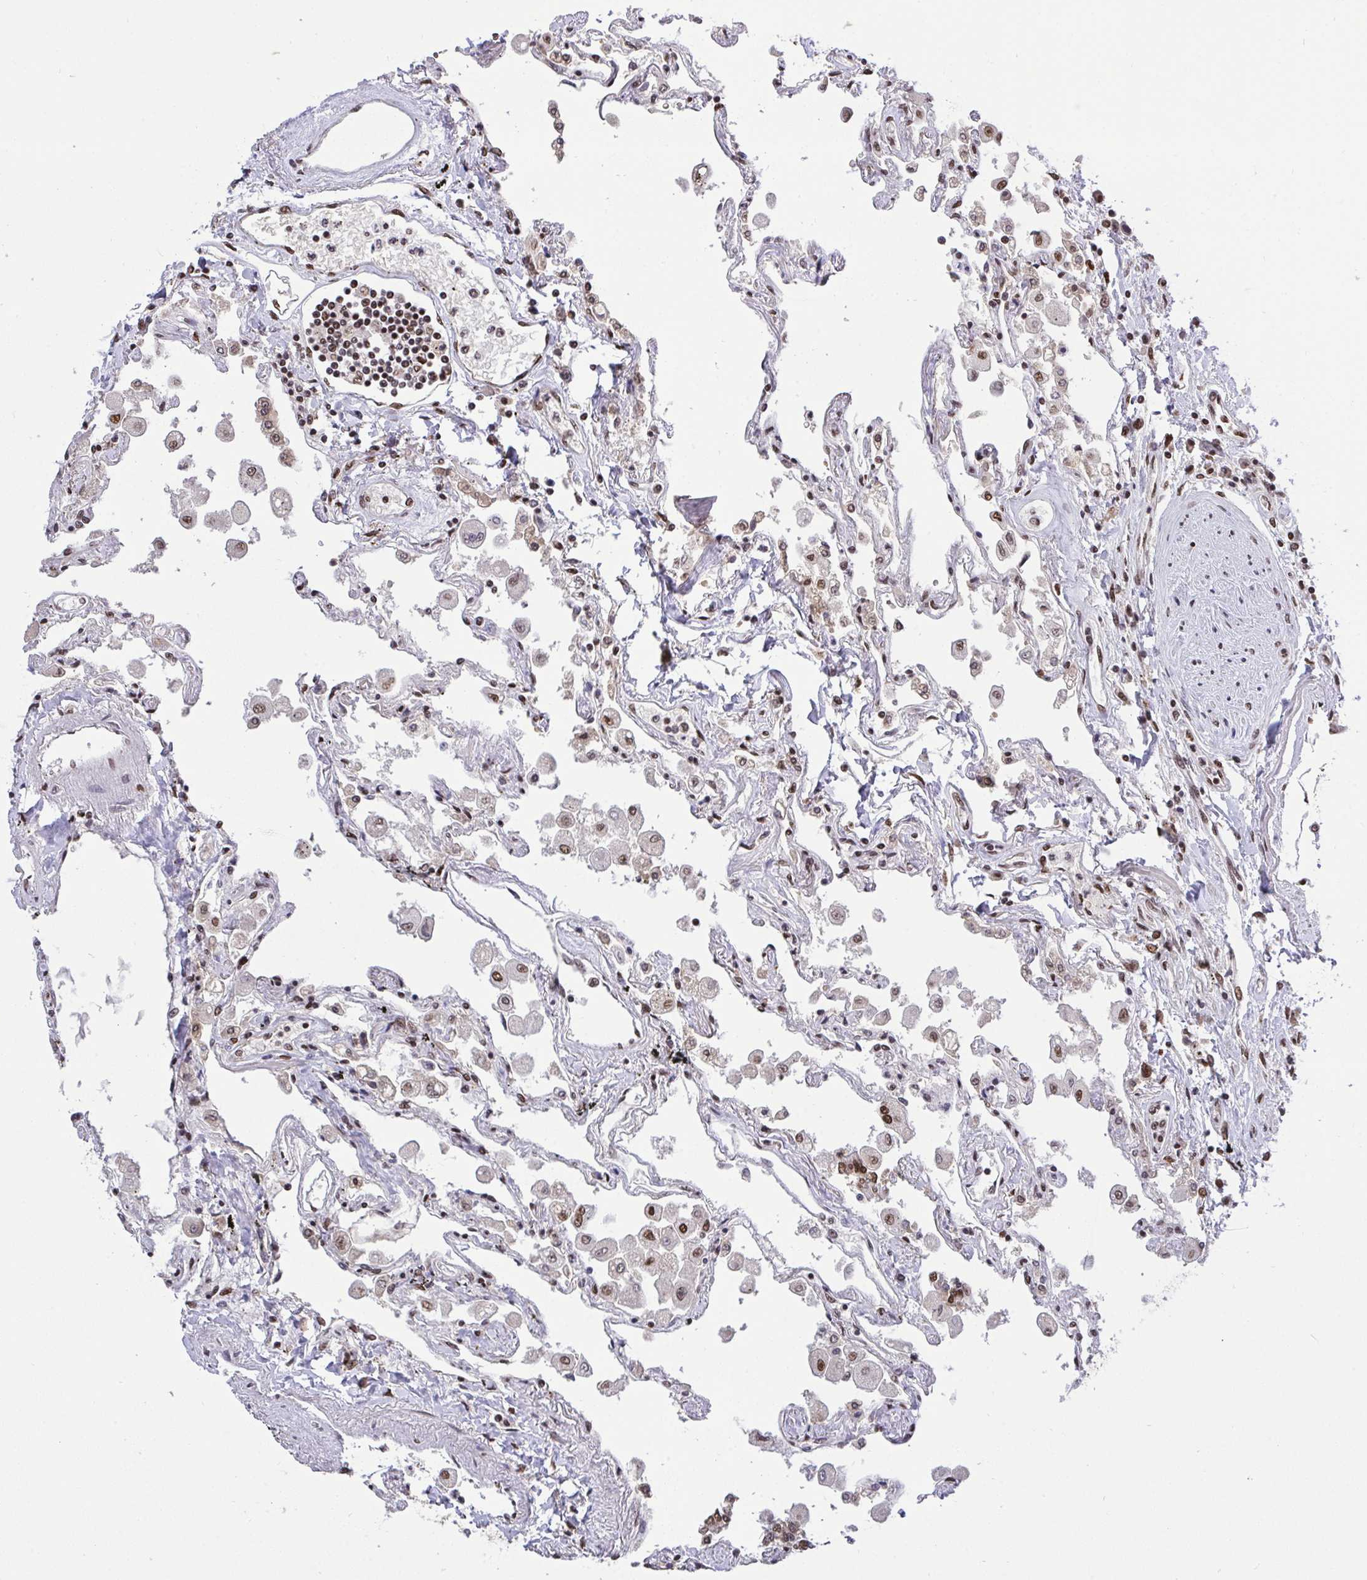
{"staining": {"intensity": "strong", "quantity": "25%-75%", "location": "nuclear"}, "tissue": "lung", "cell_type": "Alveolar cells", "image_type": "normal", "snomed": [{"axis": "morphology", "description": "Normal tissue, NOS"}, {"axis": "morphology", "description": "Adenocarcinoma, NOS"}, {"axis": "topography", "description": "Cartilage tissue"}, {"axis": "topography", "description": "Lung"}], "caption": "Strong nuclear expression for a protein is present in approximately 25%-75% of alveolar cells of benign lung using immunohistochemistry (IHC).", "gene": "ENSG00000268083", "patient": {"sex": "female", "age": 67}}